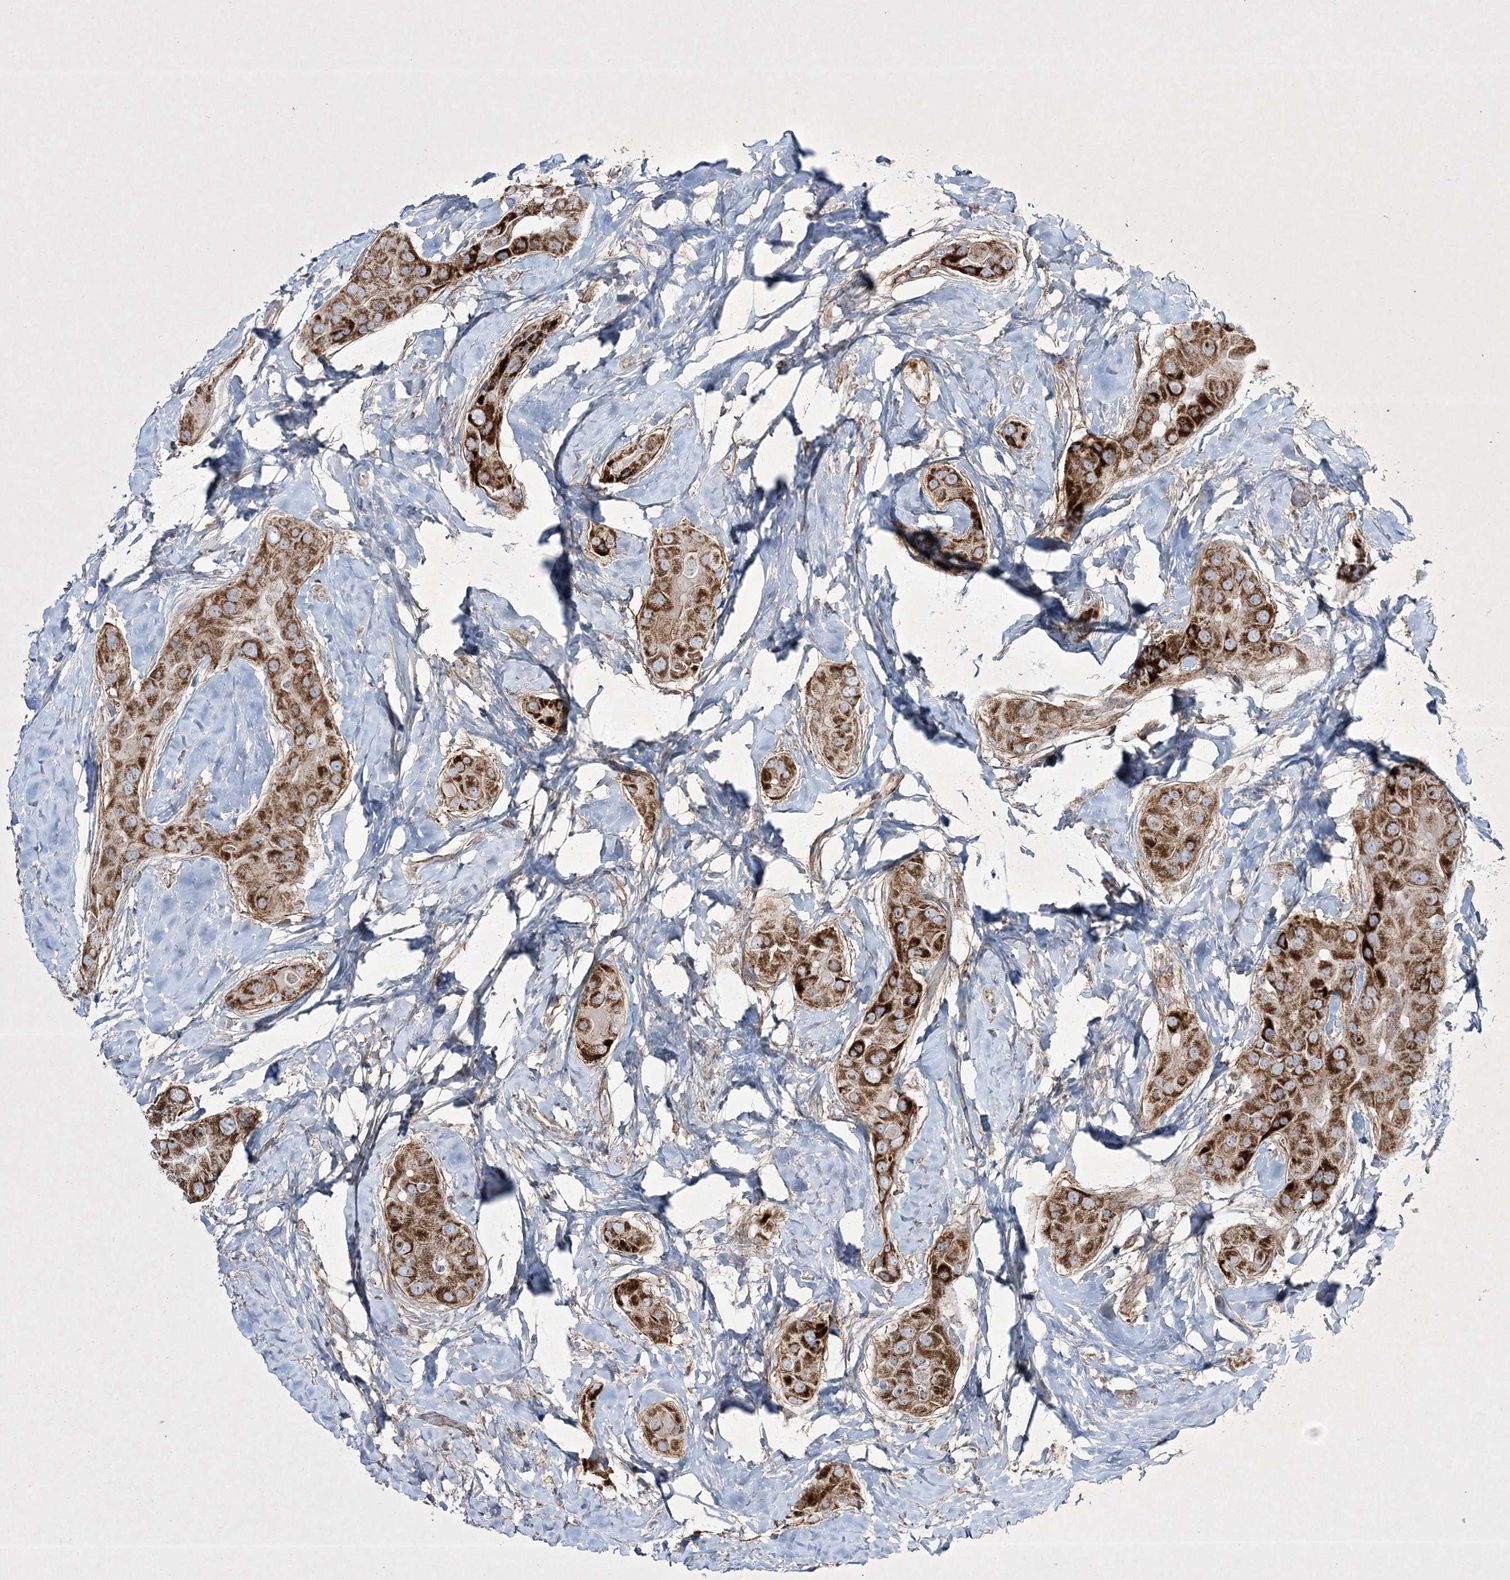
{"staining": {"intensity": "strong", "quantity": ">75%", "location": "cytoplasmic/membranous"}, "tissue": "thyroid cancer", "cell_type": "Tumor cells", "image_type": "cancer", "snomed": [{"axis": "morphology", "description": "Papillary adenocarcinoma, NOS"}, {"axis": "topography", "description": "Thyroid gland"}], "caption": "High-magnification brightfield microscopy of thyroid cancer (papillary adenocarcinoma) stained with DAB (brown) and counterstained with hematoxylin (blue). tumor cells exhibit strong cytoplasmic/membranous staining is seen in about>75% of cells.", "gene": "RICTOR", "patient": {"sex": "male", "age": 33}}